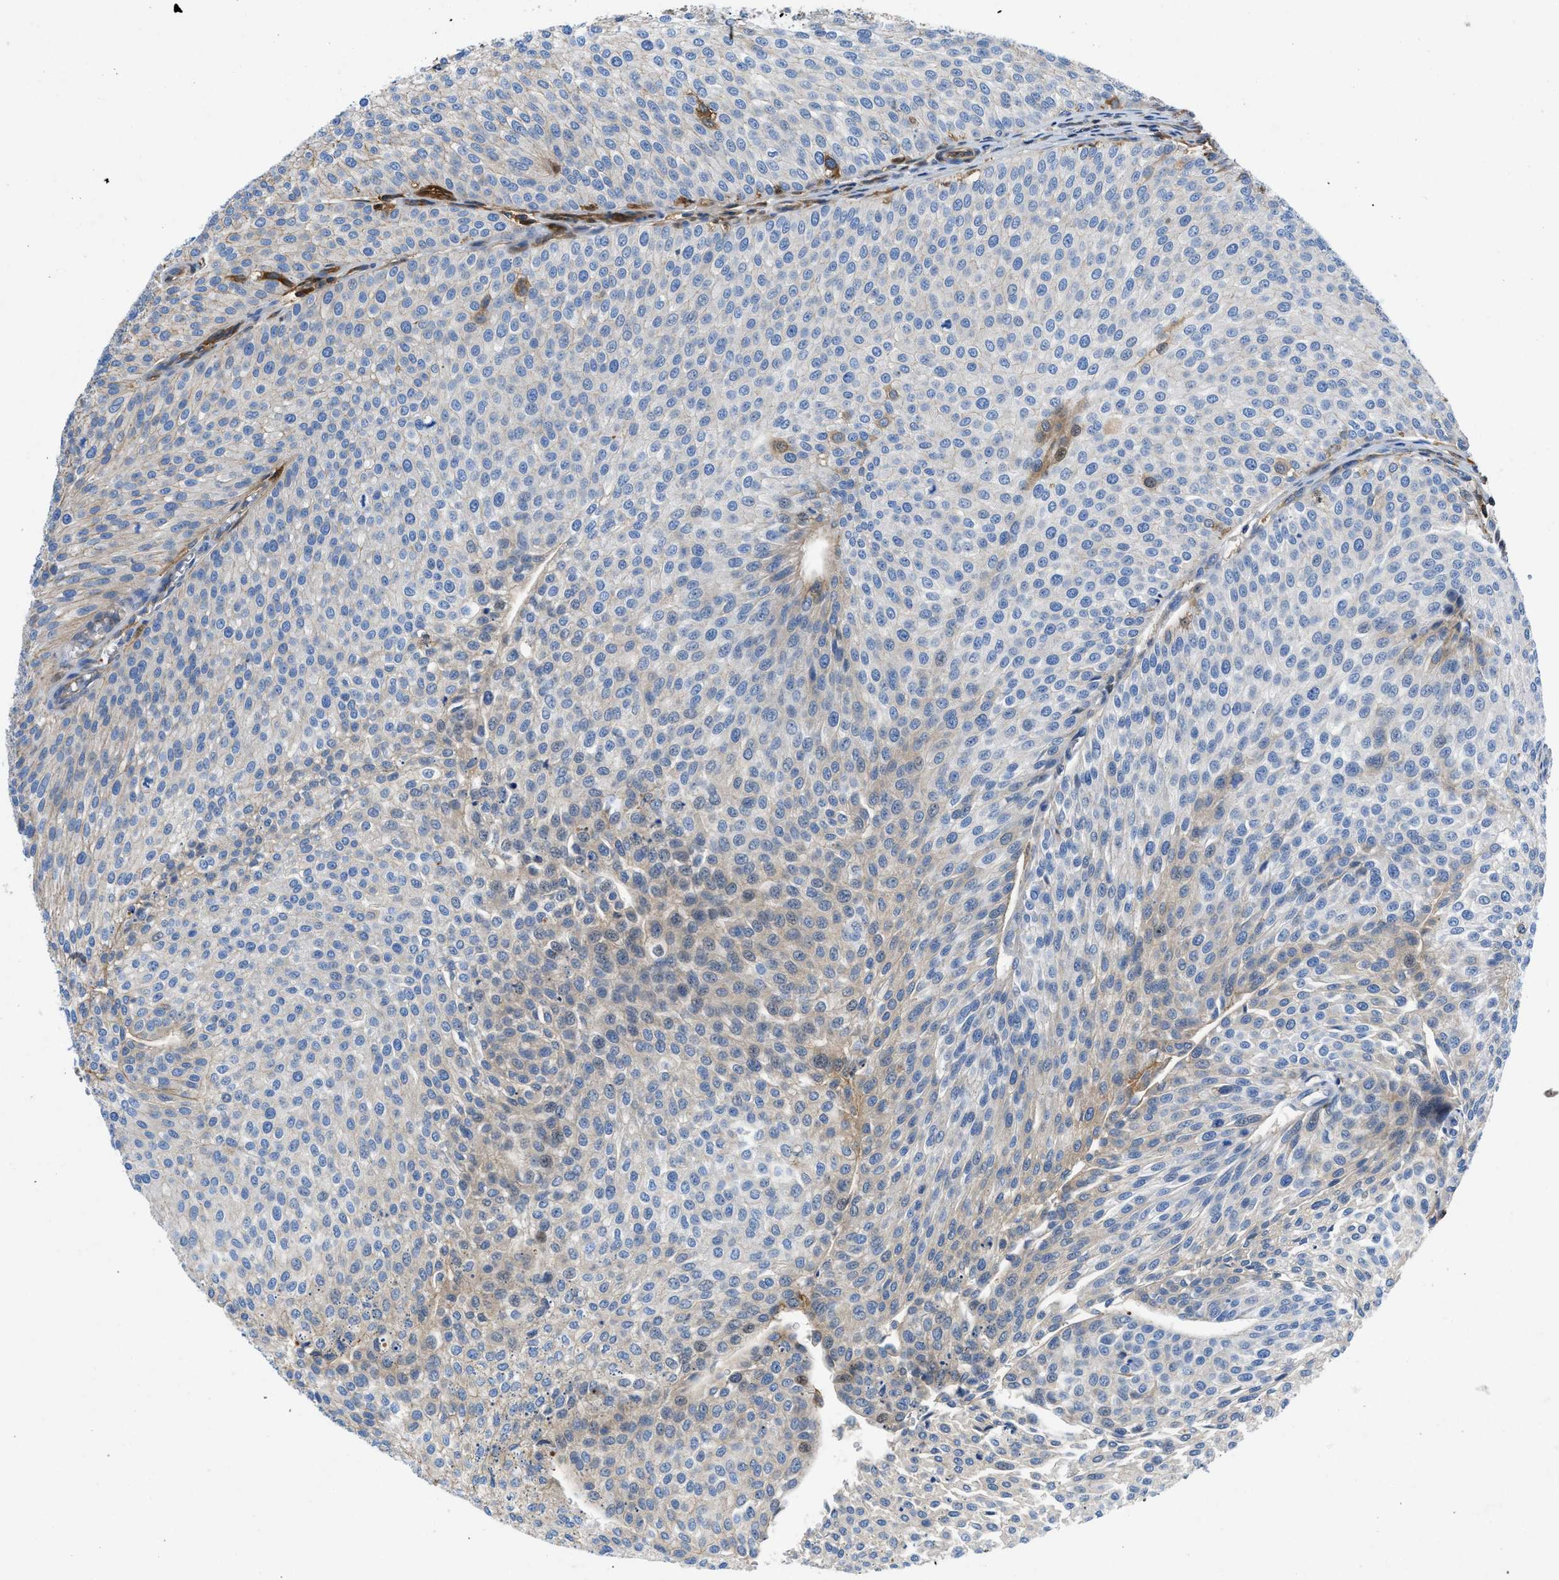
{"staining": {"intensity": "weak", "quantity": "<25%", "location": "cytoplasmic/membranous"}, "tissue": "urothelial cancer", "cell_type": "Tumor cells", "image_type": "cancer", "snomed": [{"axis": "morphology", "description": "Urothelial carcinoma, Low grade"}, {"axis": "topography", "description": "Smooth muscle"}, {"axis": "topography", "description": "Urinary bladder"}], "caption": "IHC histopathology image of neoplastic tissue: human low-grade urothelial carcinoma stained with DAB exhibits no significant protein staining in tumor cells.", "gene": "ATP6V0D1", "patient": {"sex": "male", "age": 60}}